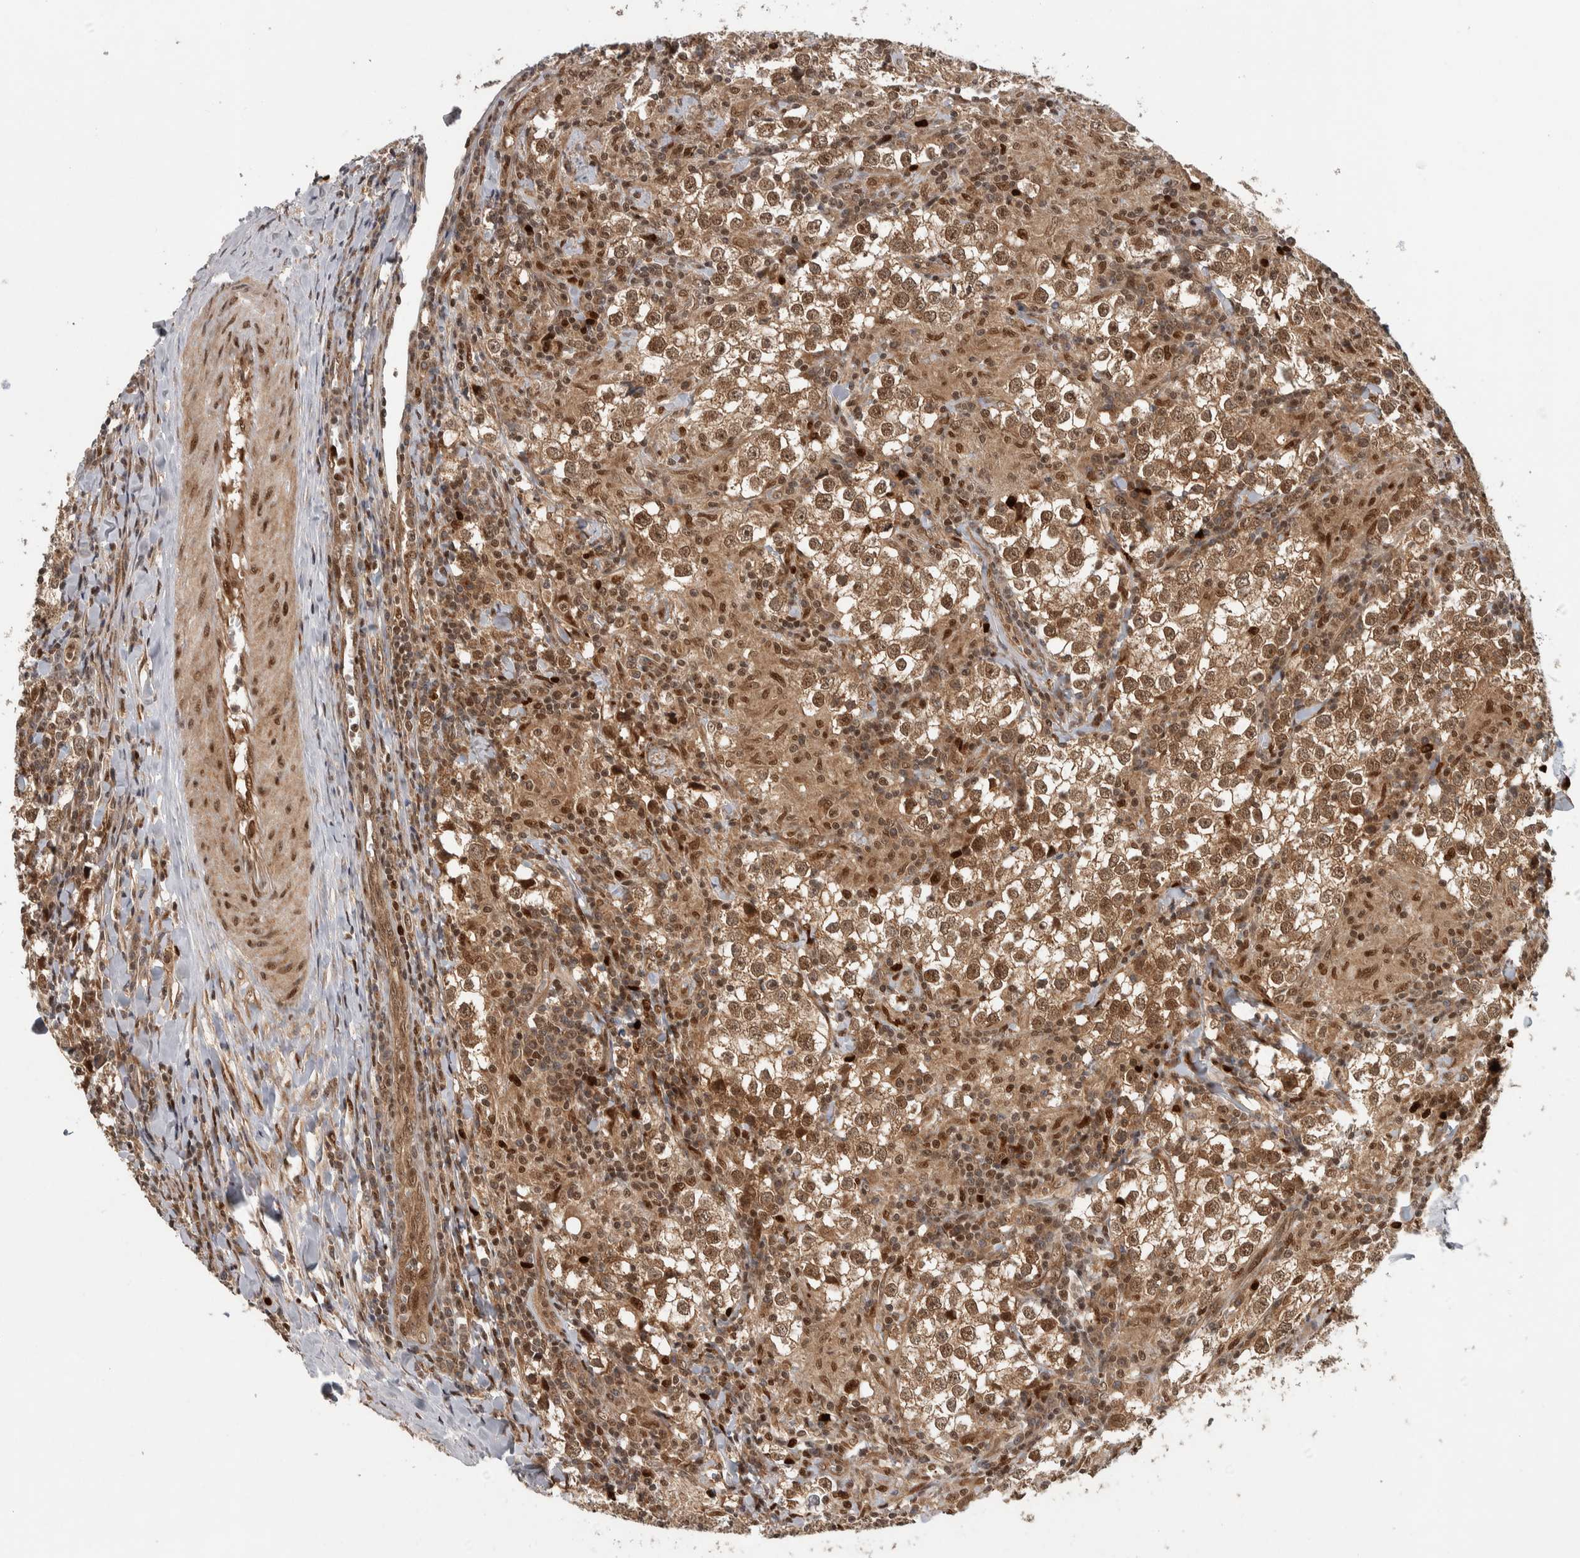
{"staining": {"intensity": "moderate", "quantity": ">75%", "location": "nuclear"}, "tissue": "testis cancer", "cell_type": "Tumor cells", "image_type": "cancer", "snomed": [{"axis": "morphology", "description": "Seminoma, NOS"}, {"axis": "morphology", "description": "Carcinoma, Embryonal, NOS"}, {"axis": "topography", "description": "Testis"}], "caption": "Protein expression analysis of testis cancer displays moderate nuclear expression in approximately >75% of tumor cells.", "gene": "RPS6KA4", "patient": {"sex": "male", "age": 36}}